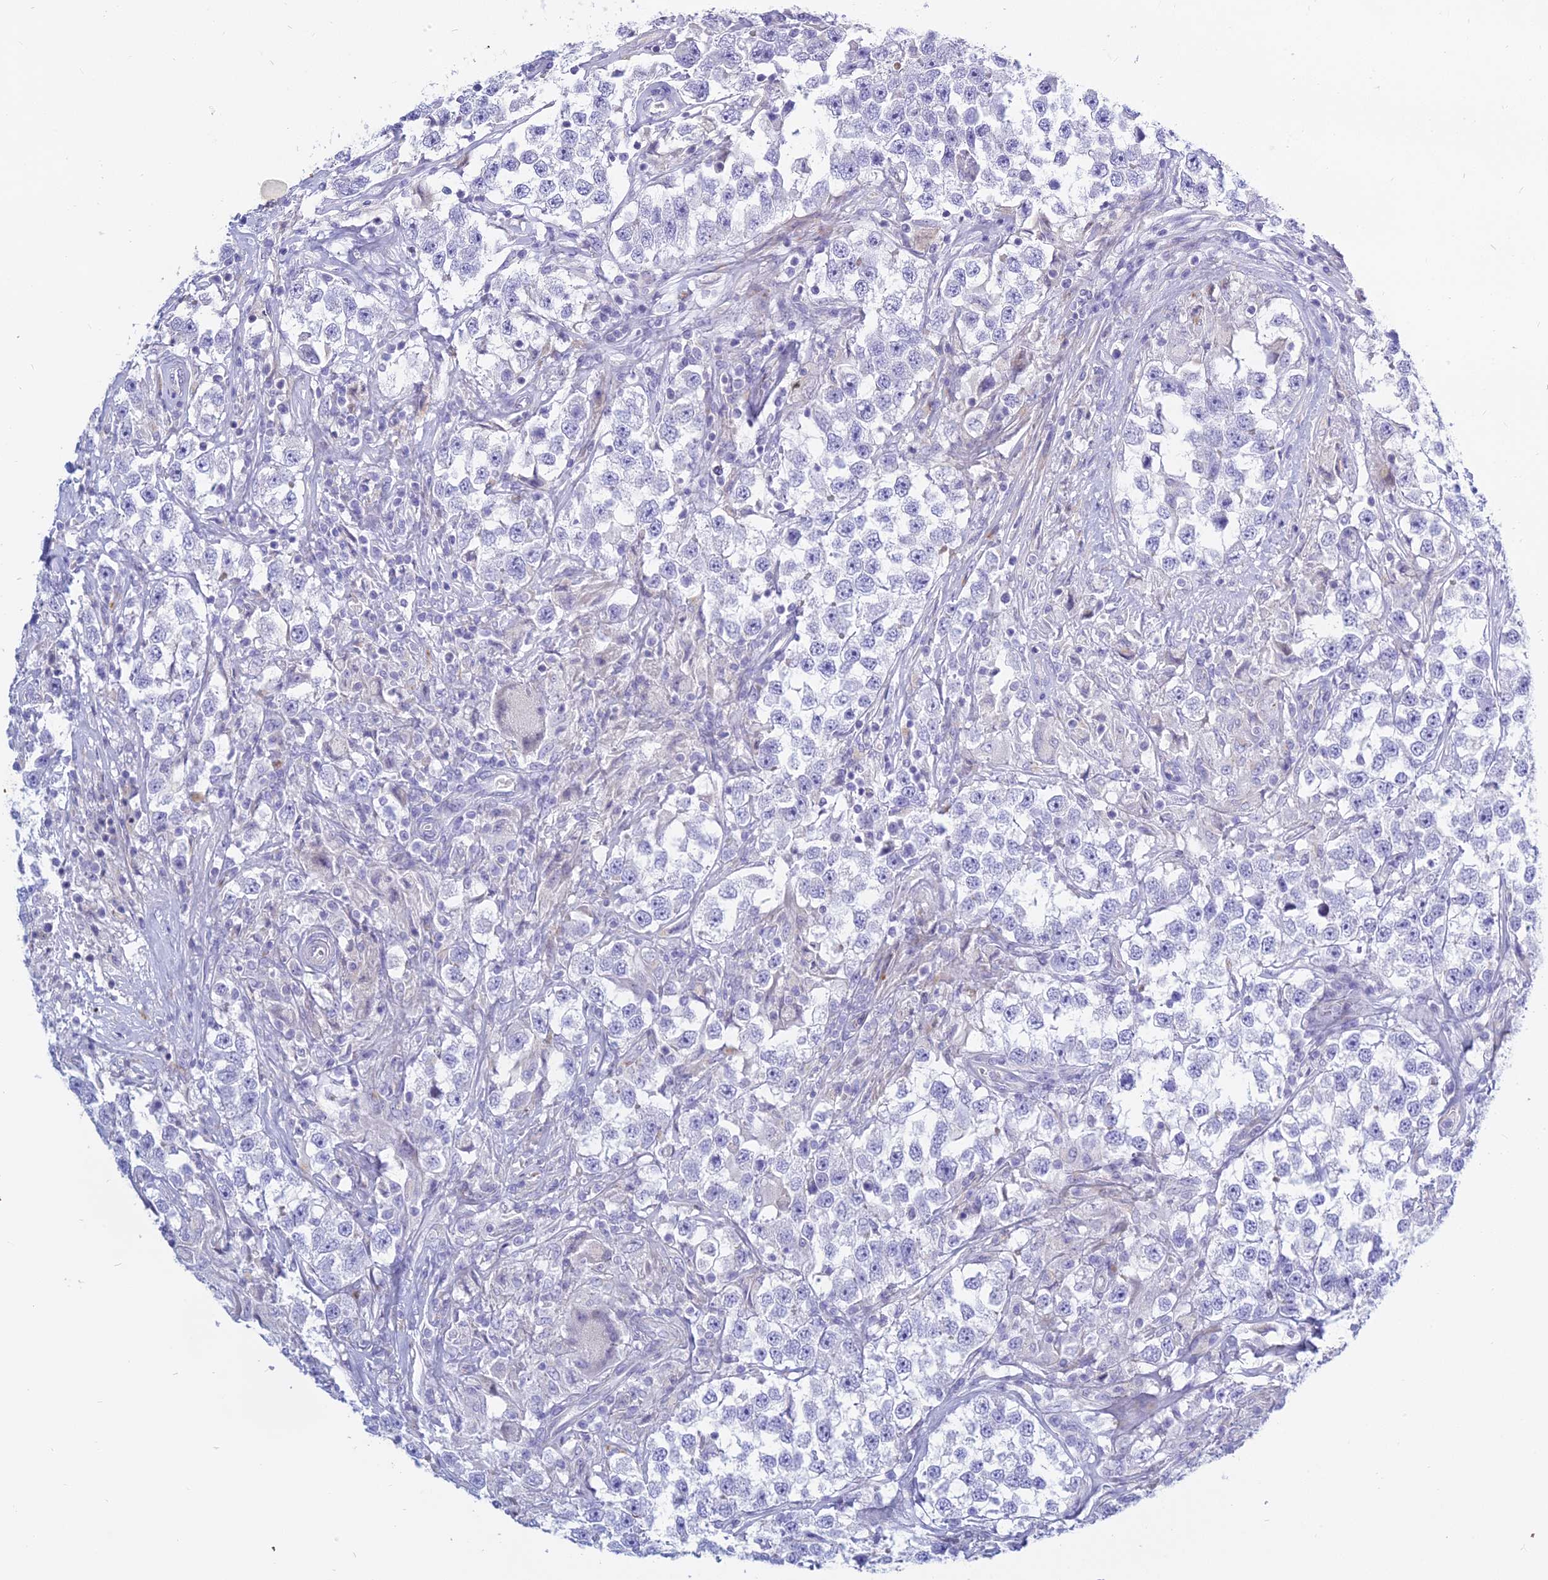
{"staining": {"intensity": "negative", "quantity": "none", "location": "none"}, "tissue": "testis cancer", "cell_type": "Tumor cells", "image_type": "cancer", "snomed": [{"axis": "morphology", "description": "Seminoma, NOS"}, {"axis": "topography", "description": "Testis"}], "caption": "IHC of human testis cancer (seminoma) reveals no positivity in tumor cells.", "gene": "SMIM24", "patient": {"sex": "male", "age": 46}}